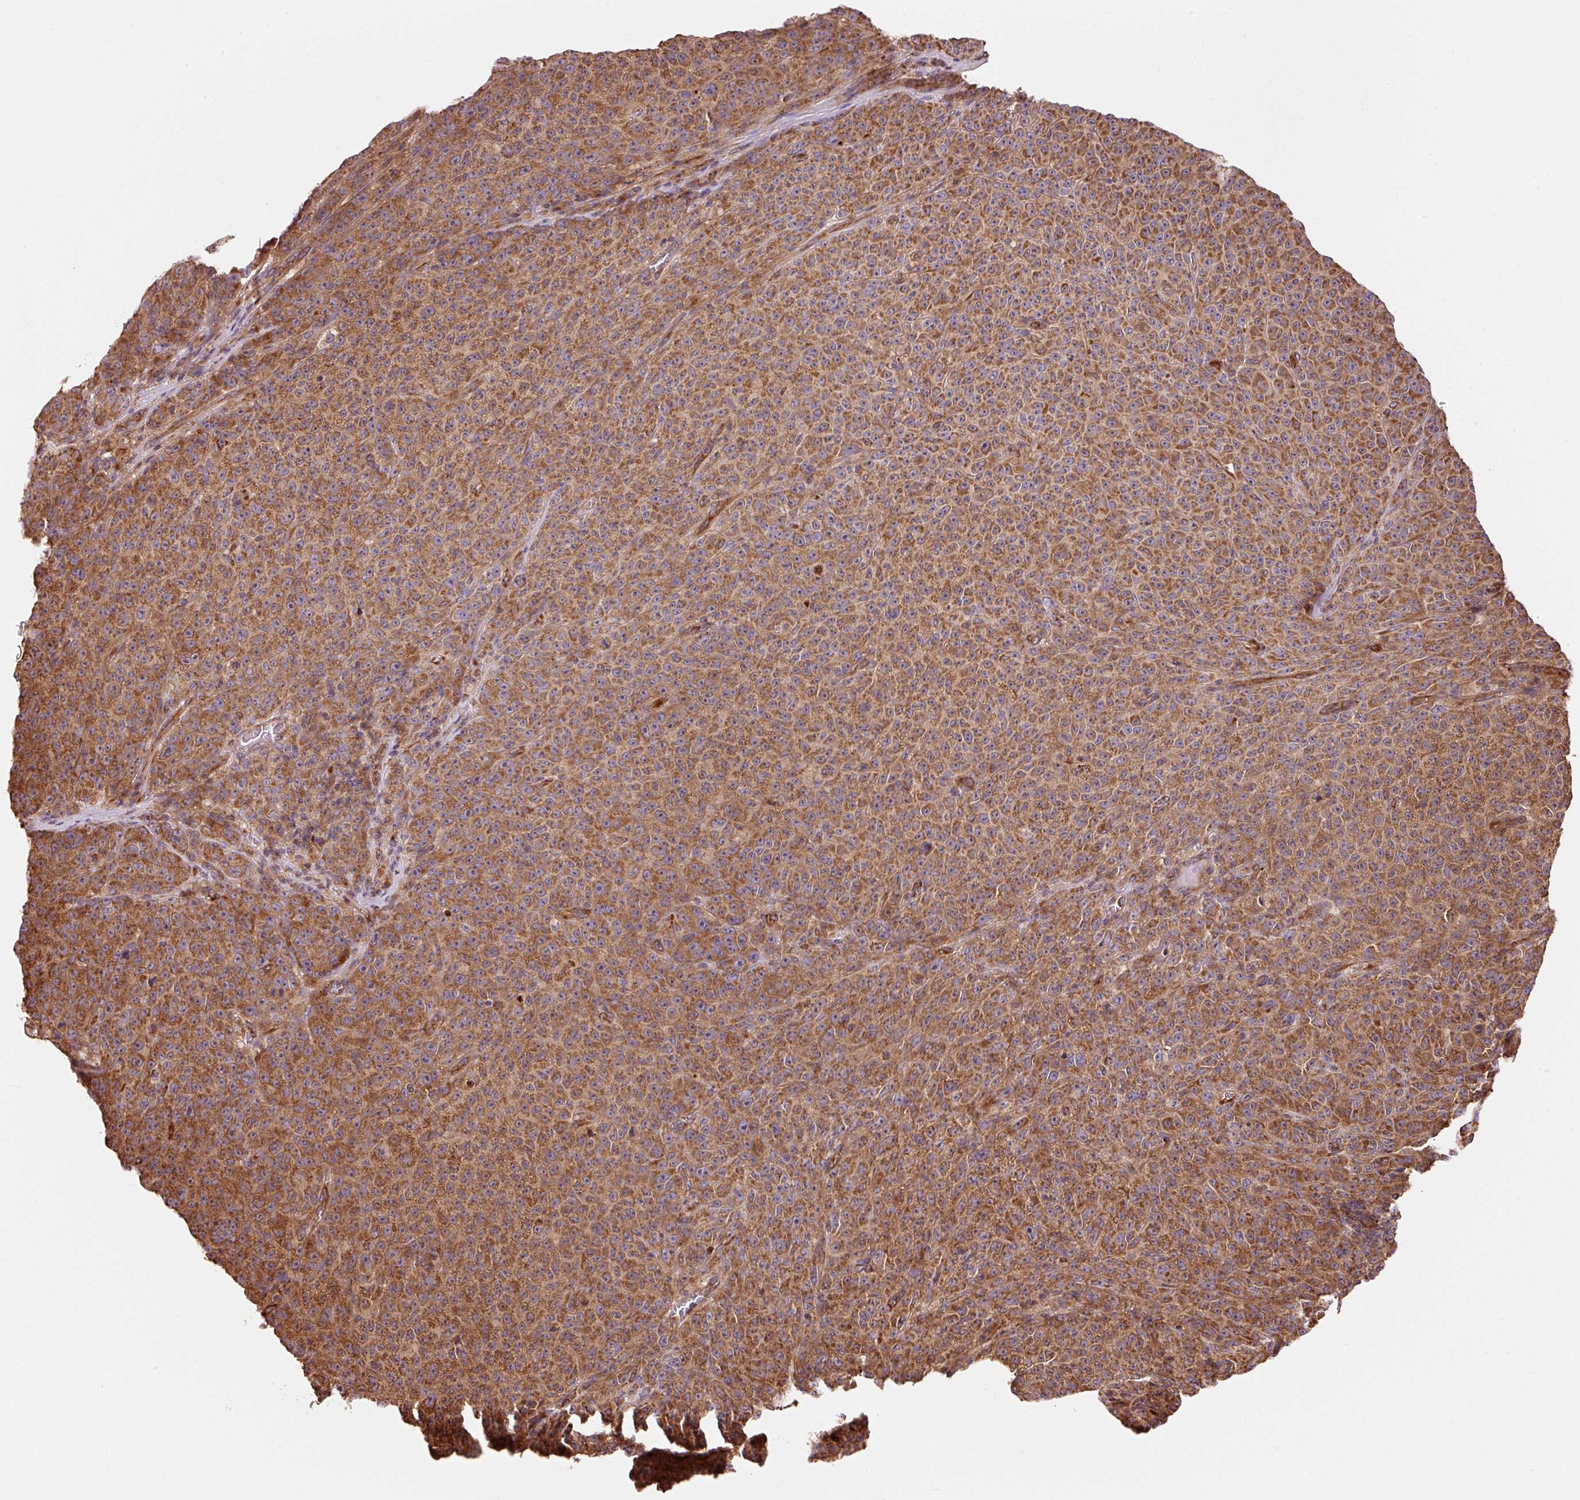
{"staining": {"intensity": "moderate", "quantity": ">75%", "location": "cytoplasmic/membranous"}, "tissue": "melanoma", "cell_type": "Tumor cells", "image_type": "cancer", "snomed": [{"axis": "morphology", "description": "Malignant melanoma, NOS"}, {"axis": "topography", "description": "Skin"}], "caption": "This micrograph demonstrates immunohistochemistry staining of melanoma, with medium moderate cytoplasmic/membranous positivity in approximately >75% of tumor cells.", "gene": "ISCU", "patient": {"sex": "female", "age": 82}}